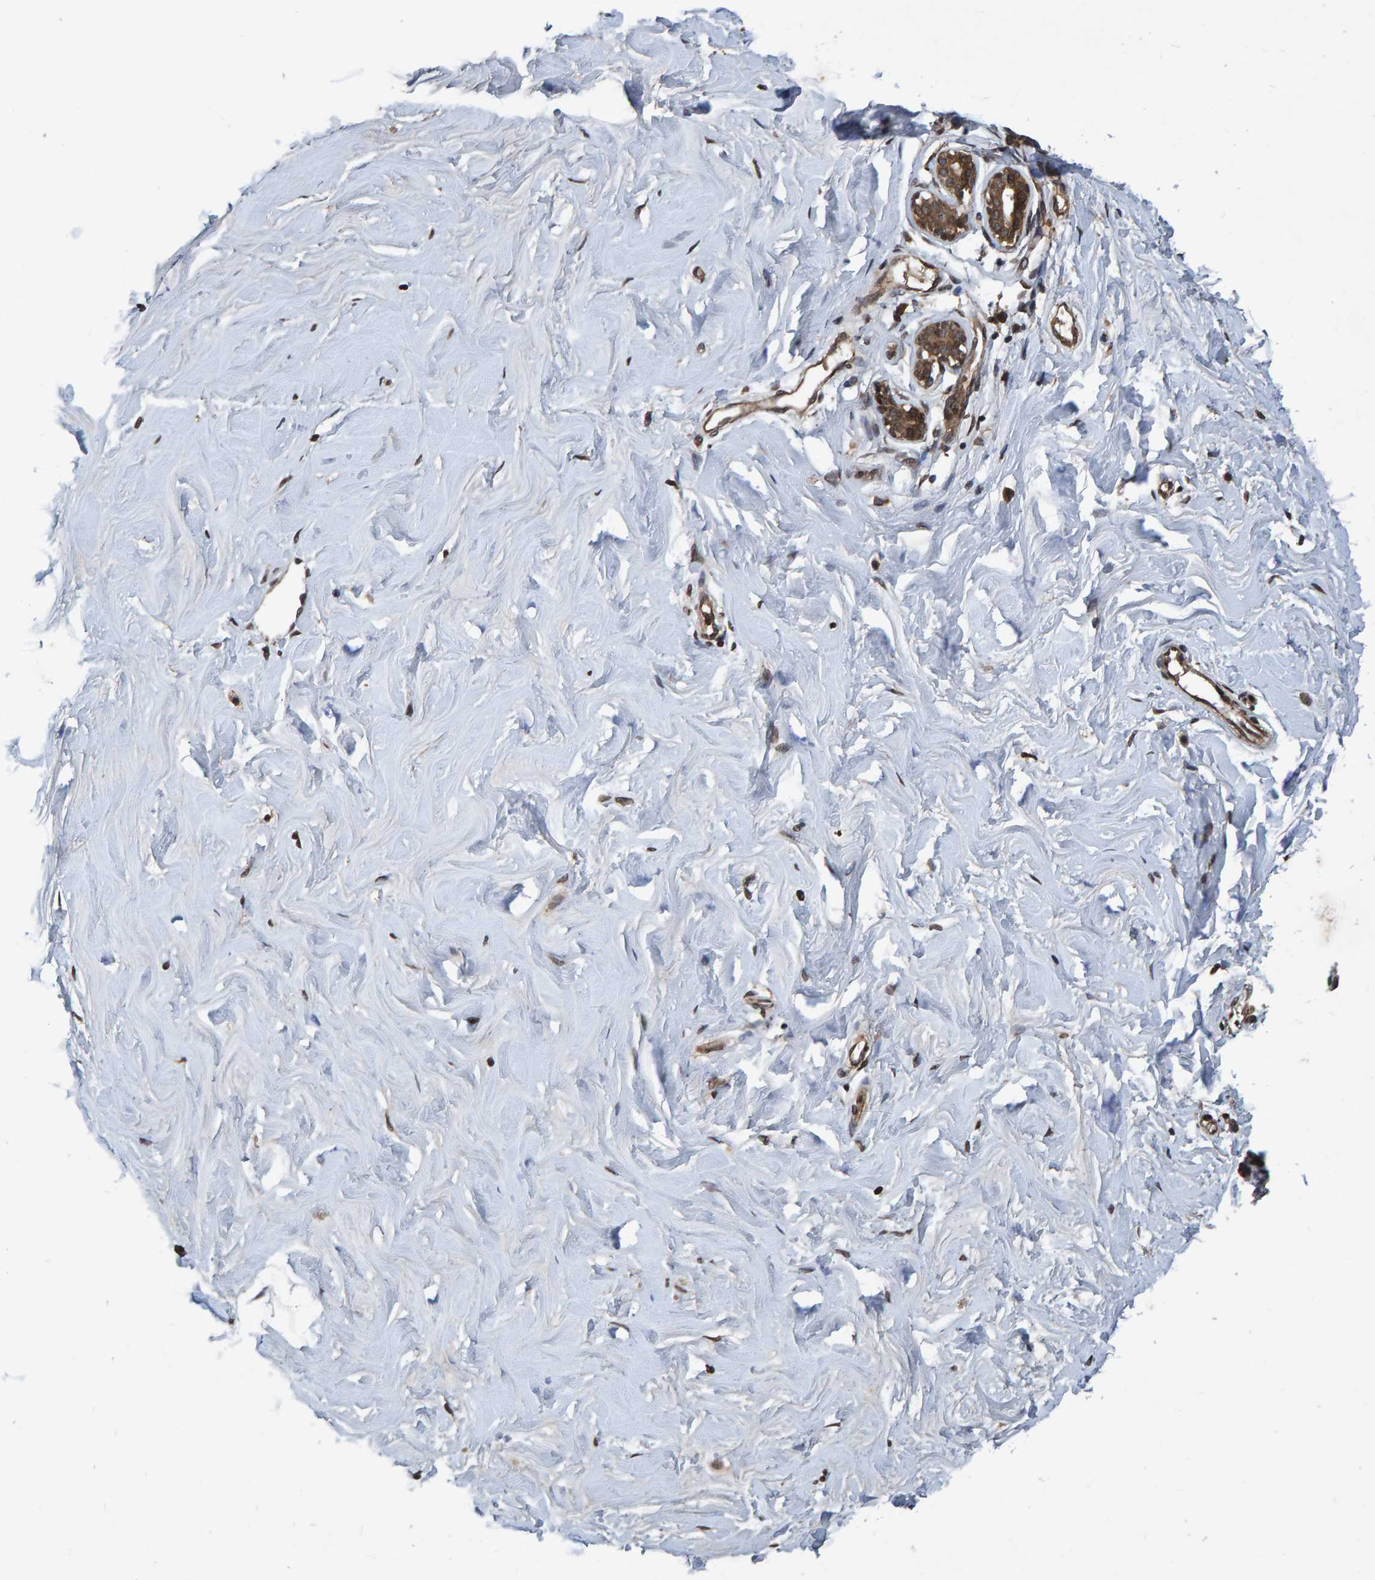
{"staining": {"intensity": "negative", "quantity": "none", "location": "none"}, "tissue": "breast", "cell_type": "Adipocytes", "image_type": "normal", "snomed": [{"axis": "morphology", "description": "Normal tissue, NOS"}, {"axis": "topography", "description": "Breast"}], "caption": "The micrograph demonstrates no staining of adipocytes in normal breast.", "gene": "GAB2", "patient": {"sex": "female", "age": 23}}